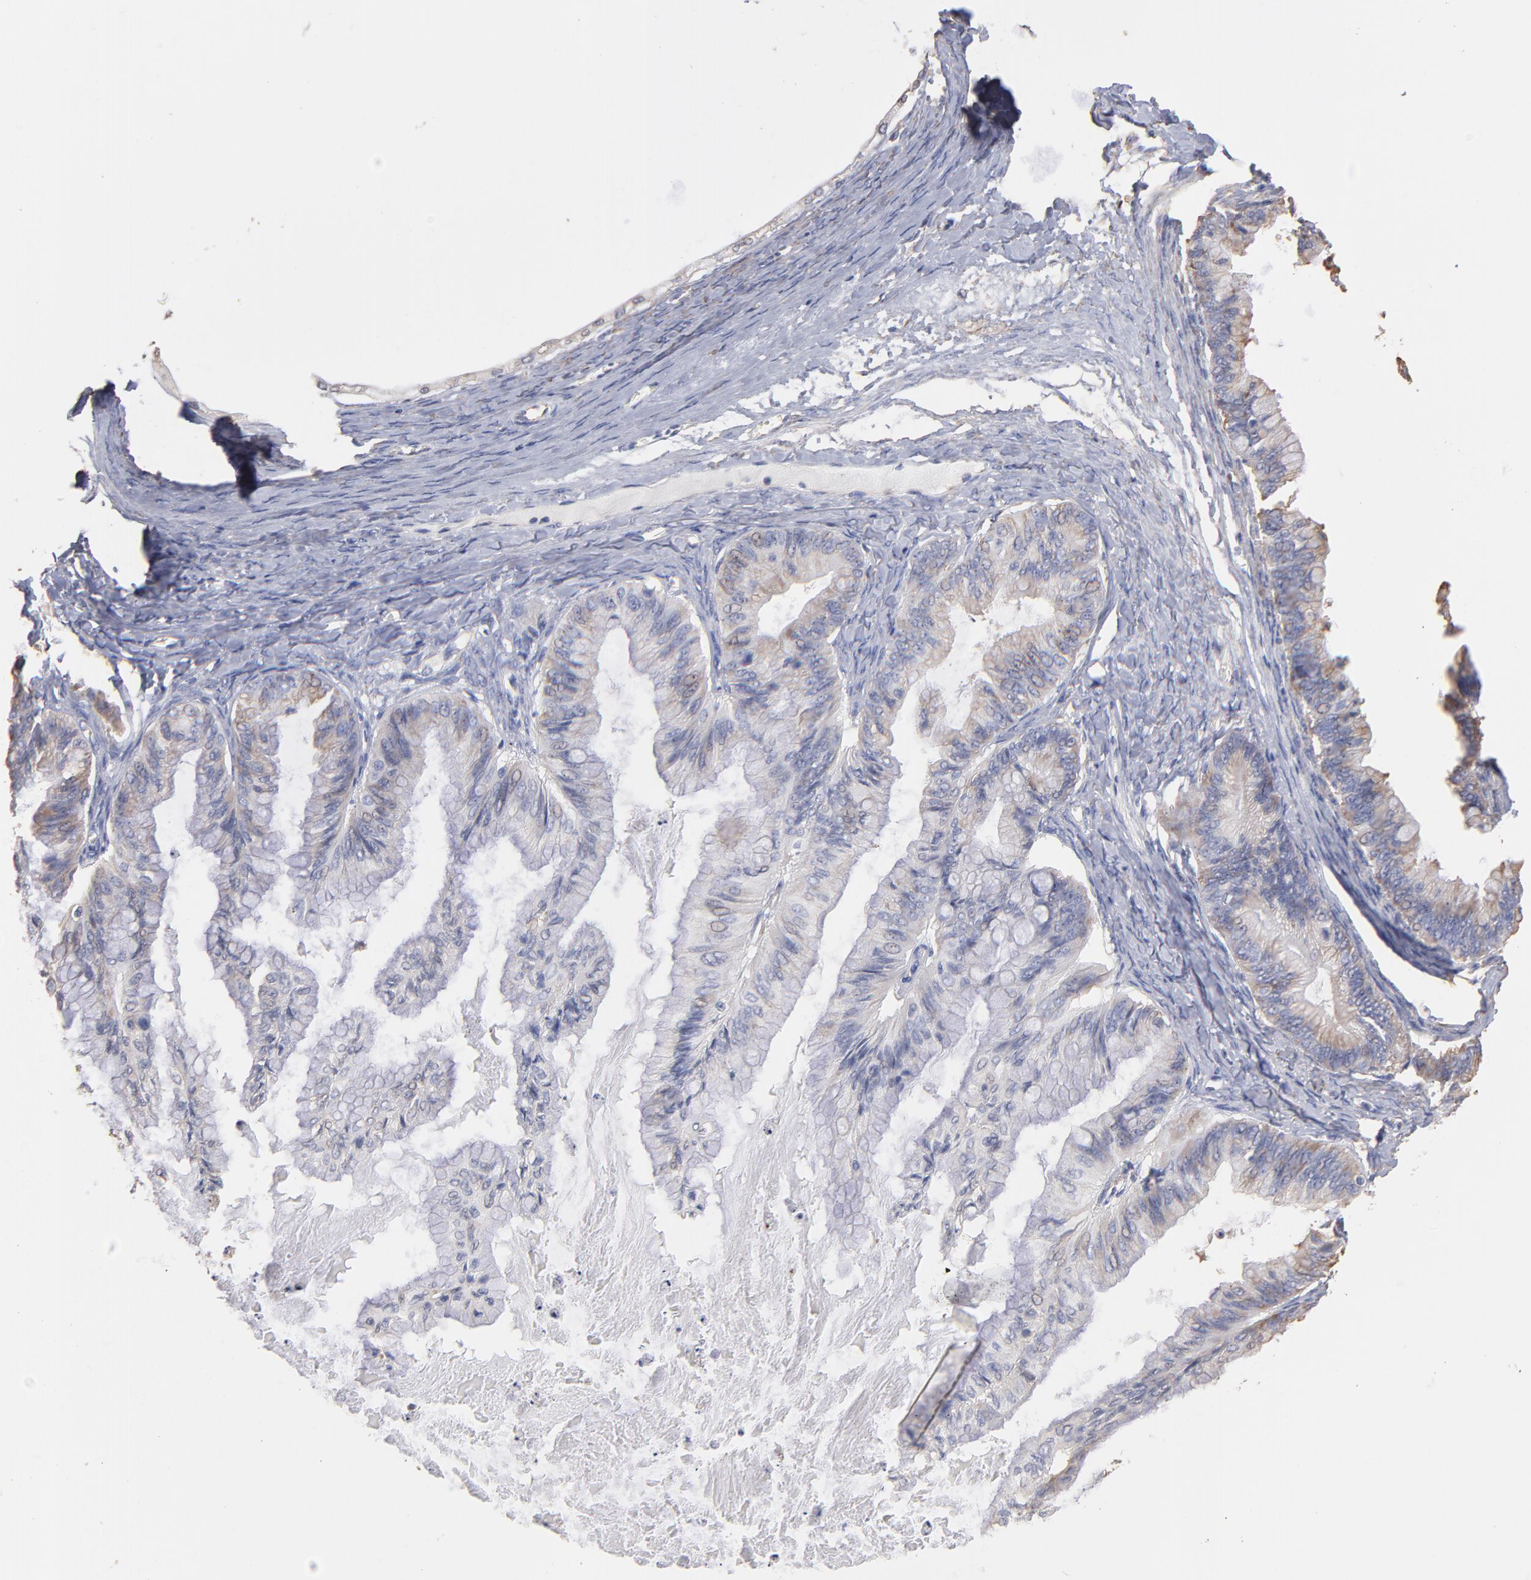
{"staining": {"intensity": "negative", "quantity": "none", "location": "none"}, "tissue": "ovarian cancer", "cell_type": "Tumor cells", "image_type": "cancer", "snomed": [{"axis": "morphology", "description": "Cystadenocarcinoma, mucinous, NOS"}, {"axis": "topography", "description": "Ovary"}], "caption": "Immunohistochemical staining of ovarian cancer demonstrates no significant staining in tumor cells.", "gene": "RPL9", "patient": {"sex": "female", "age": 57}}